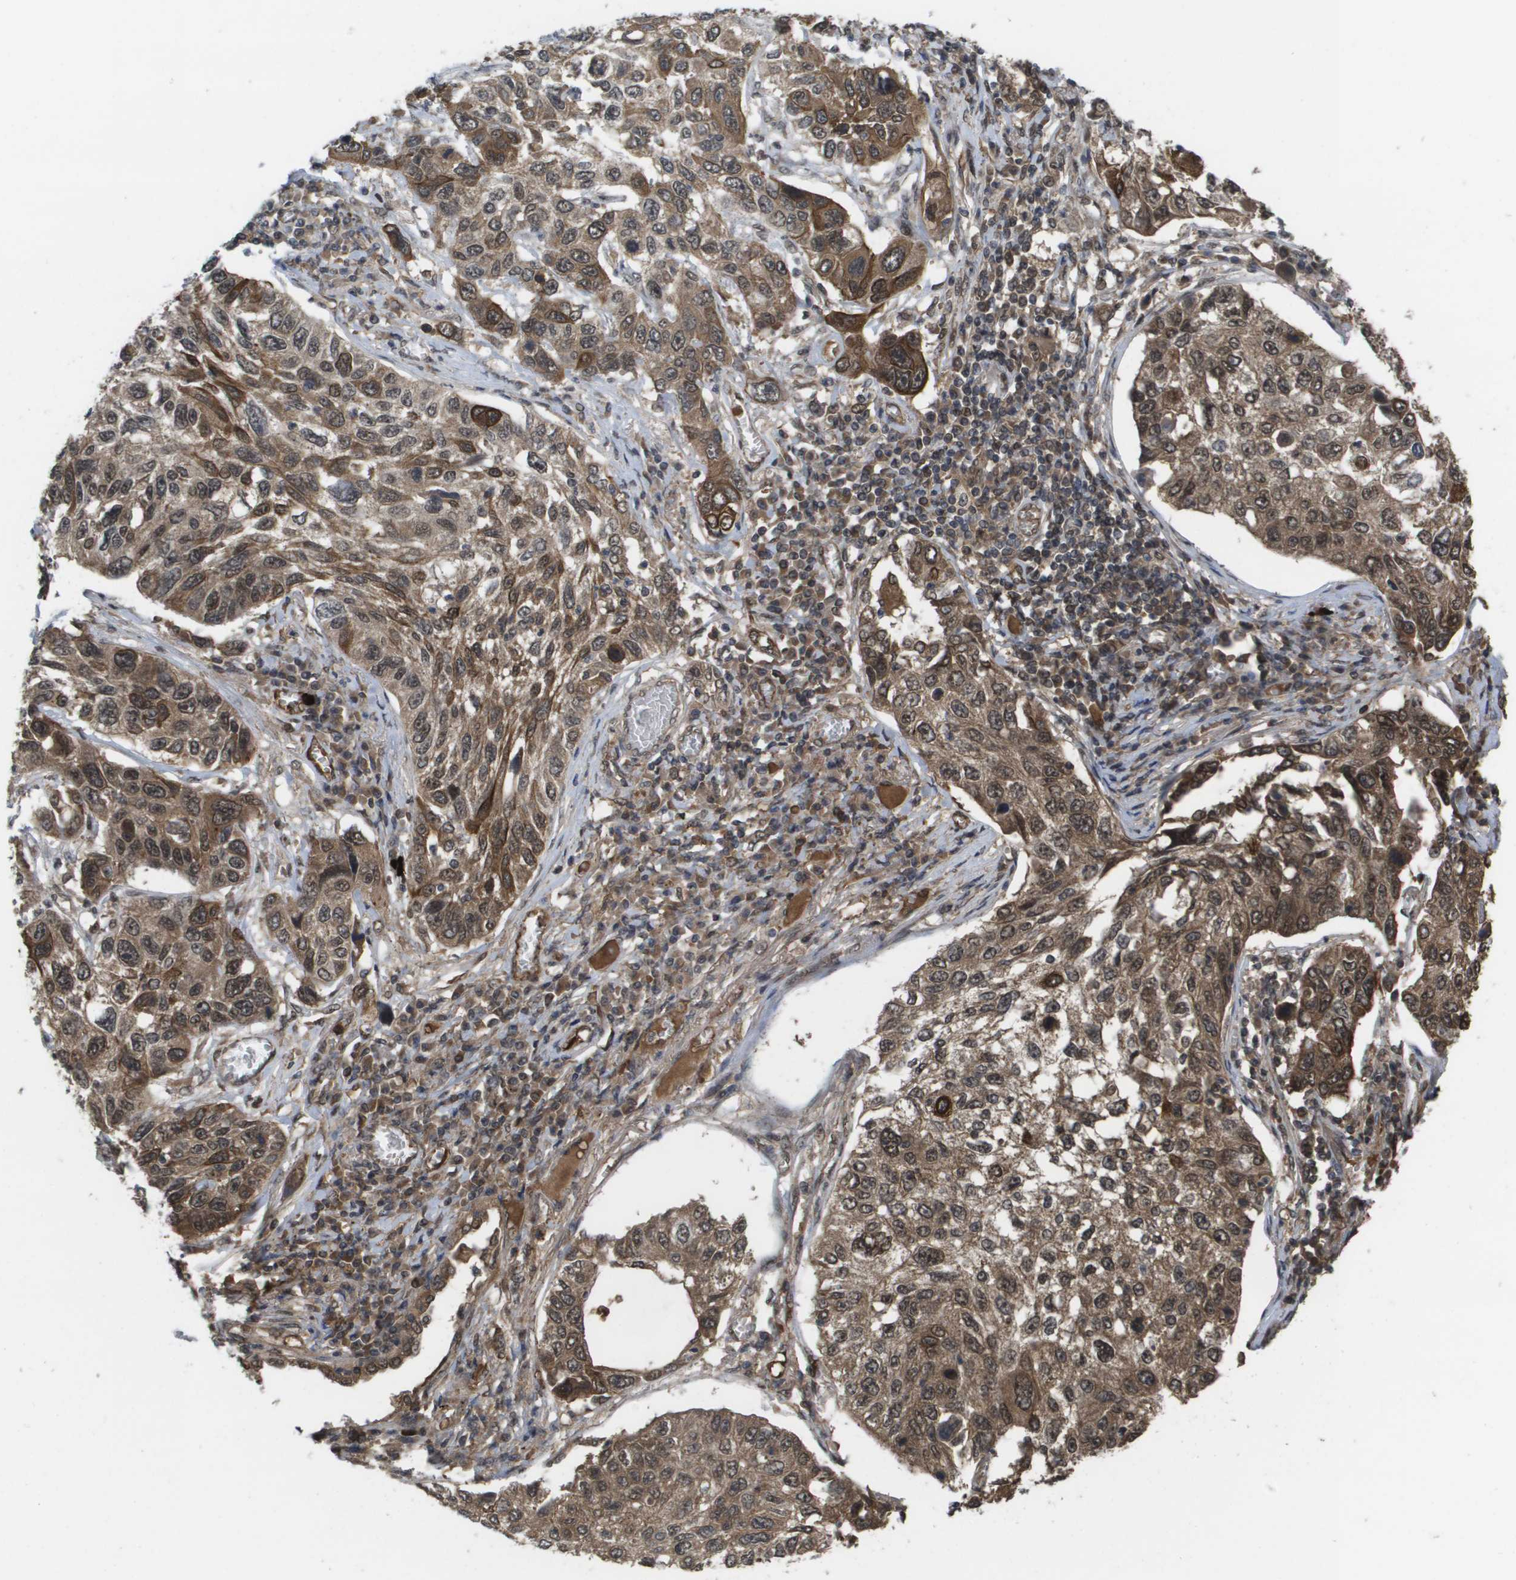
{"staining": {"intensity": "strong", "quantity": ">75%", "location": "cytoplasmic/membranous,nuclear"}, "tissue": "lung cancer", "cell_type": "Tumor cells", "image_type": "cancer", "snomed": [{"axis": "morphology", "description": "Squamous cell carcinoma, NOS"}, {"axis": "topography", "description": "Lung"}], "caption": "The immunohistochemical stain shows strong cytoplasmic/membranous and nuclear positivity in tumor cells of squamous cell carcinoma (lung) tissue.", "gene": "AMBRA1", "patient": {"sex": "male", "age": 71}}